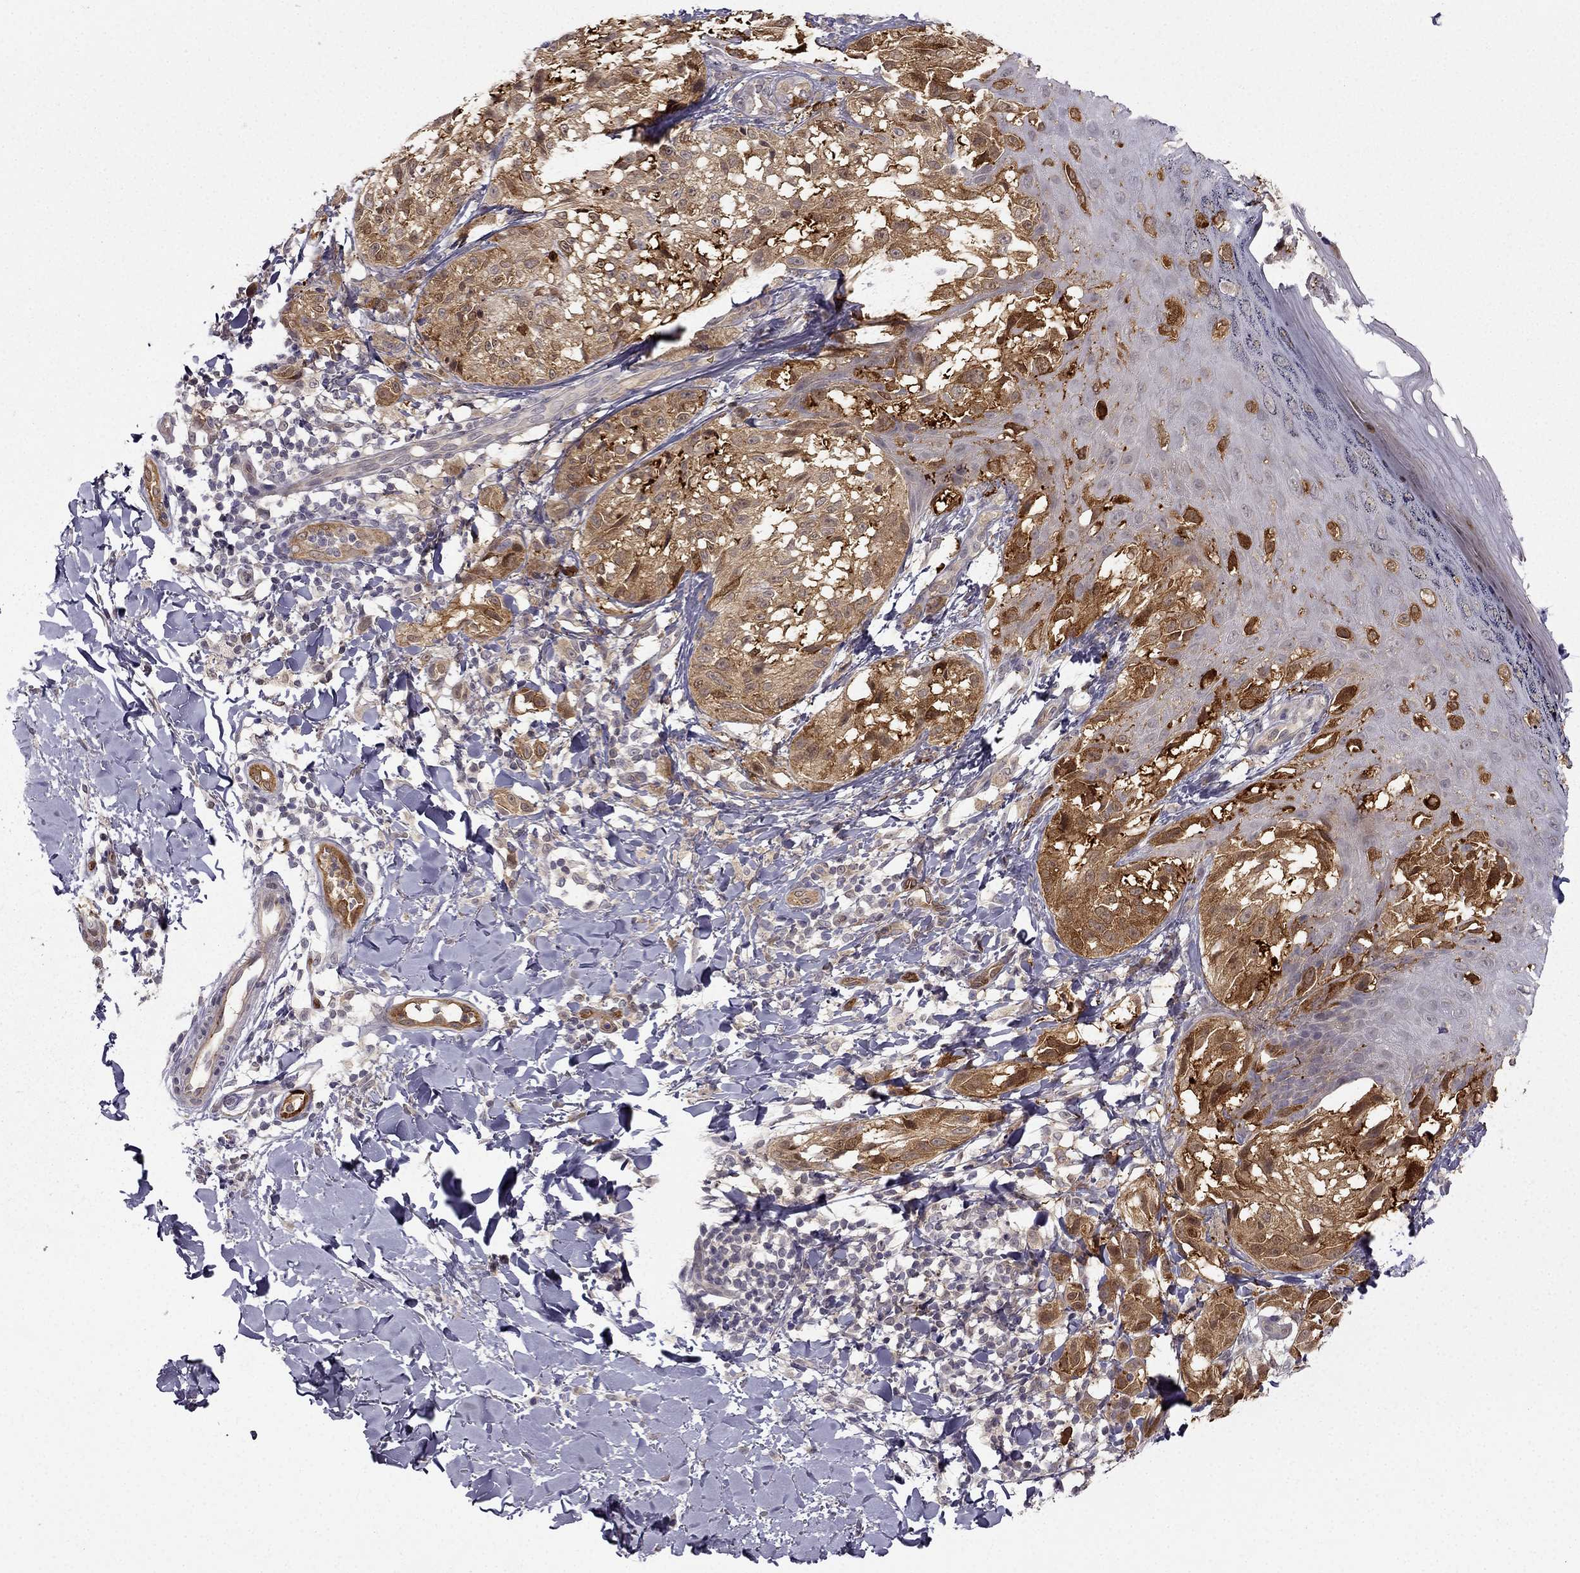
{"staining": {"intensity": "moderate", "quantity": ">75%", "location": "cytoplasmic/membranous"}, "tissue": "melanoma", "cell_type": "Tumor cells", "image_type": "cancer", "snomed": [{"axis": "morphology", "description": "Malignant melanoma, NOS"}, {"axis": "topography", "description": "Skin"}], "caption": "Brown immunohistochemical staining in melanoma shows moderate cytoplasmic/membranous staining in approximately >75% of tumor cells.", "gene": "NQO1", "patient": {"sex": "male", "age": 36}}